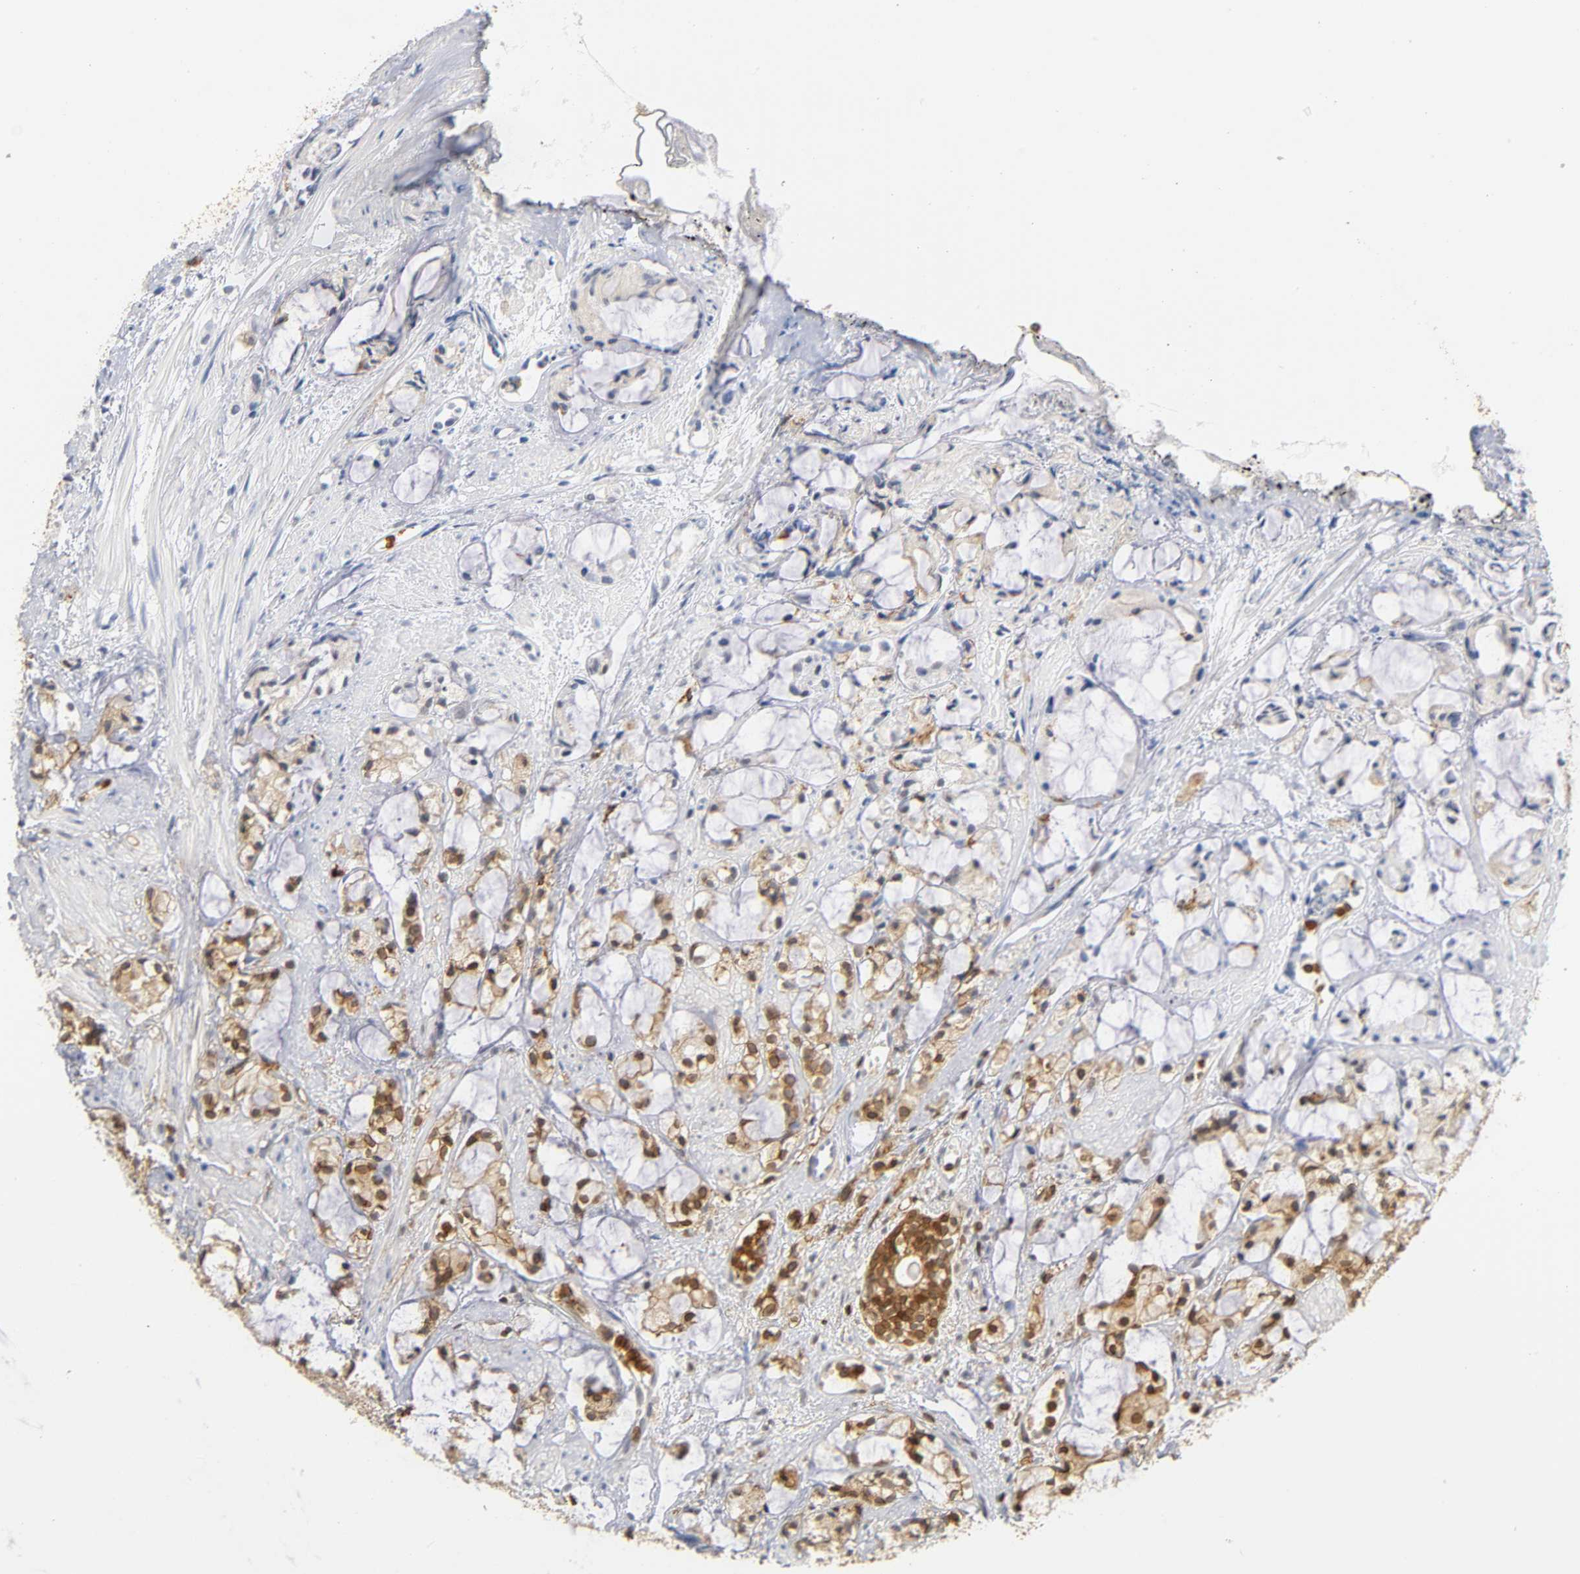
{"staining": {"intensity": "moderate", "quantity": ">75%", "location": "cytoplasmic/membranous,nuclear"}, "tissue": "prostate cancer", "cell_type": "Tumor cells", "image_type": "cancer", "snomed": [{"axis": "morphology", "description": "Adenocarcinoma, High grade"}, {"axis": "topography", "description": "Prostate"}], "caption": "Tumor cells demonstrate medium levels of moderate cytoplasmic/membranous and nuclear positivity in about >75% of cells in human prostate cancer (adenocarcinoma (high-grade)). The protein of interest is shown in brown color, while the nuclei are stained blue.", "gene": "ANXA11", "patient": {"sex": "male", "age": 85}}